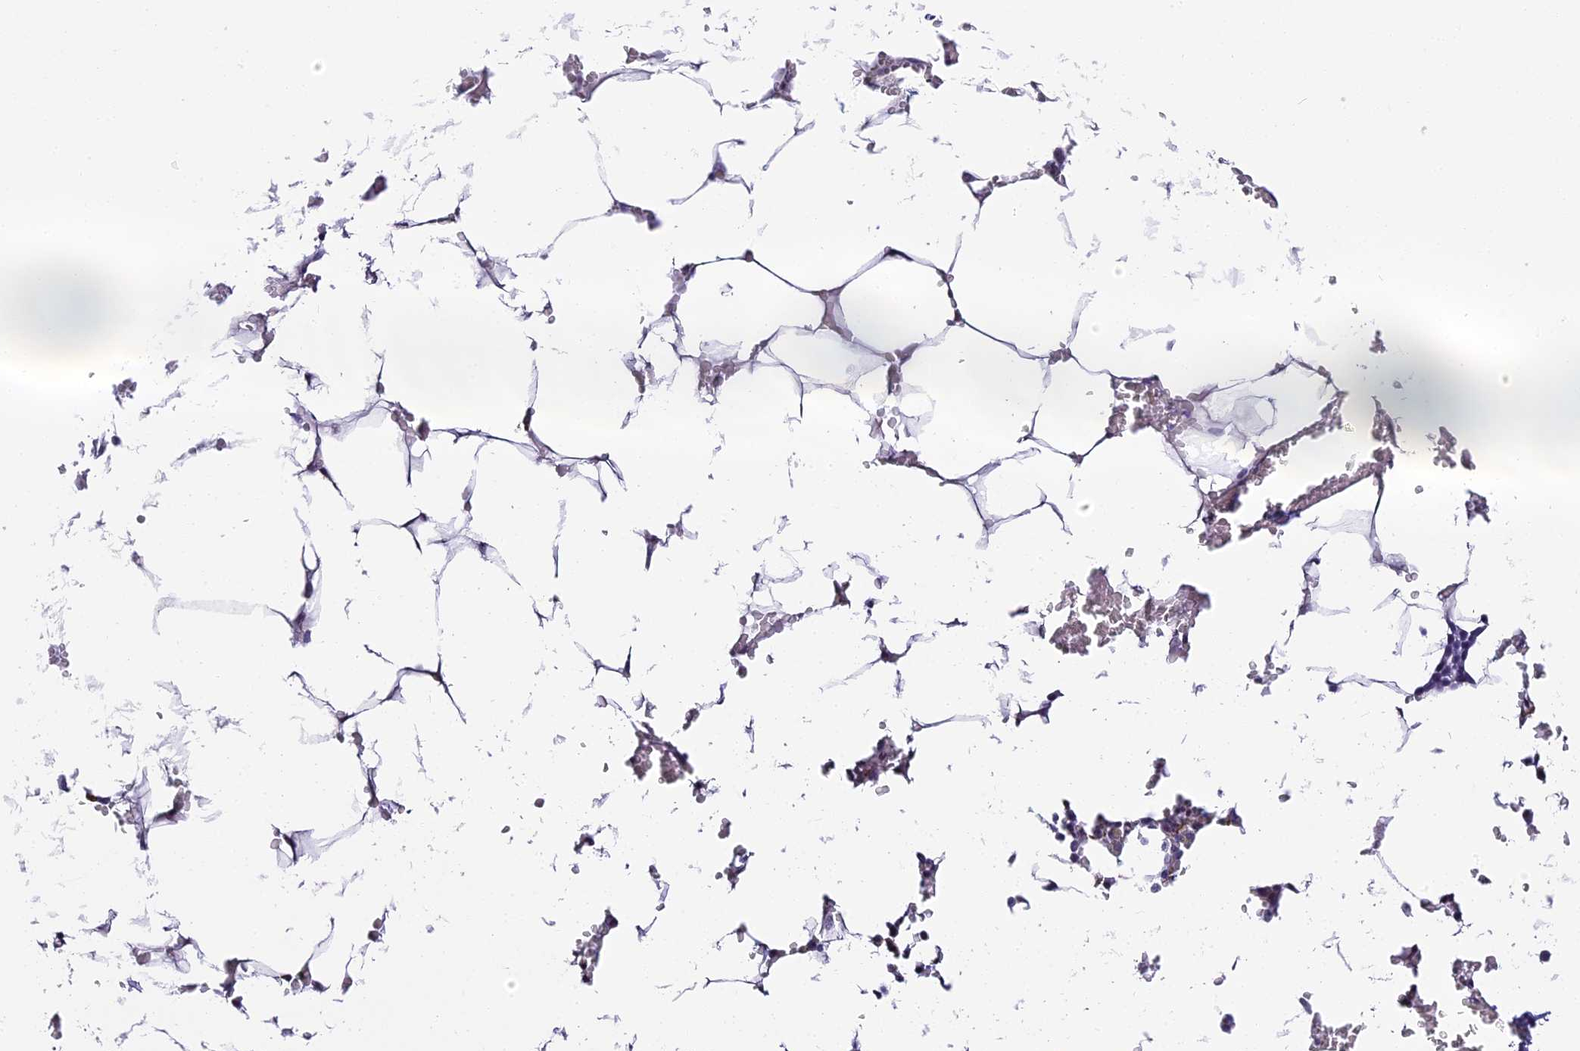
{"staining": {"intensity": "negative", "quantity": "none", "location": "none"}, "tissue": "bone marrow", "cell_type": "Hematopoietic cells", "image_type": "normal", "snomed": [{"axis": "morphology", "description": "Normal tissue, NOS"}, {"axis": "topography", "description": "Bone marrow"}], "caption": "This histopathology image is of normal bone marrow stained with immunohistochemistry to label a protein in brown with the nuclei are counter-stained blue. There is no positivity in hematopoietic cells.", "gene": "ABHD14A", "patient": {"sex": "male", "age": 70}}